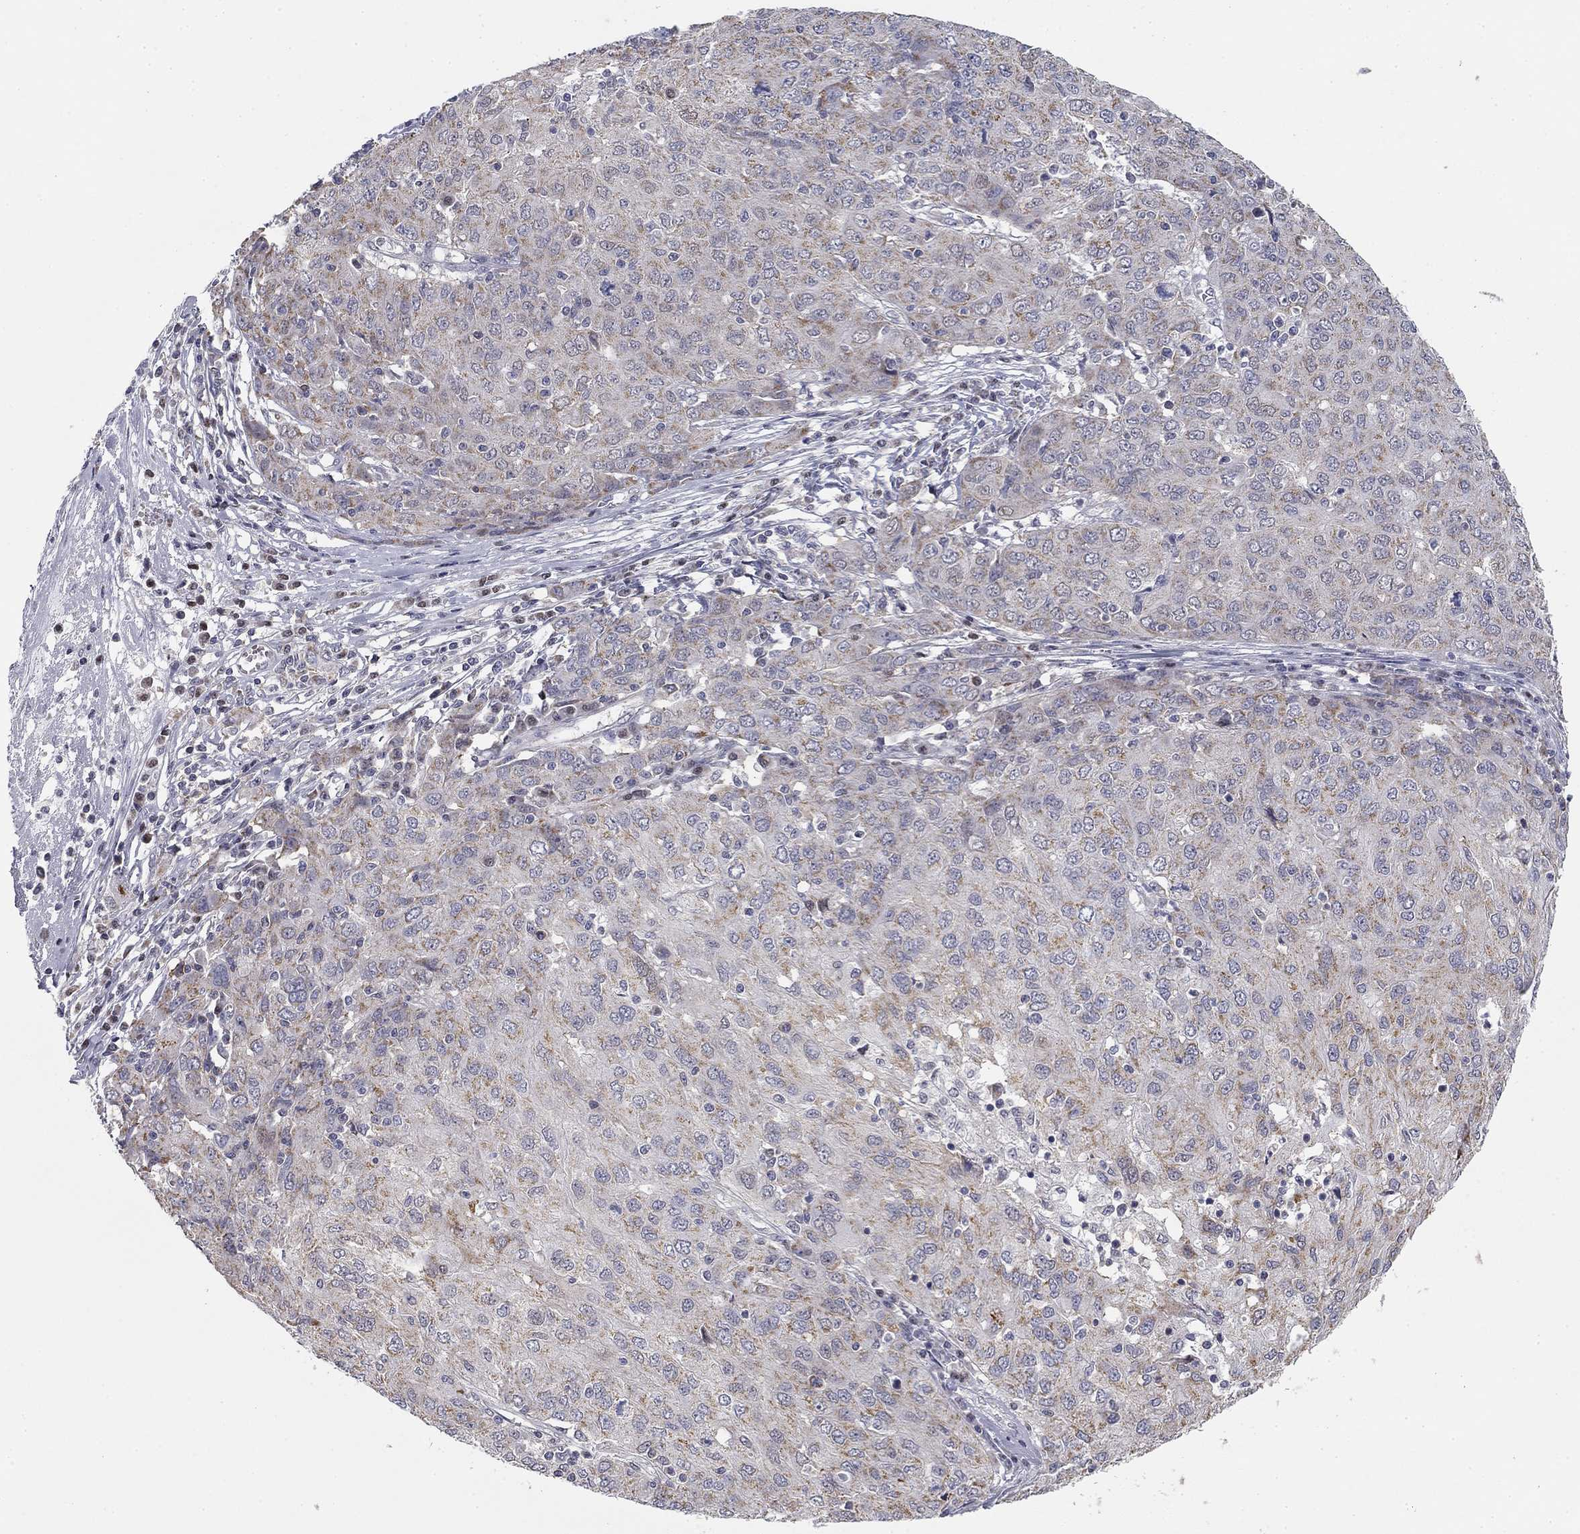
{"staining": {"intensity": "weak", "quantity": "<25%", "location": "cytoplasmic/membranous"}, "tissue": "ovarian cancer", "cell_type": "Tumor cells", "image_type": "cancer", "snomed": [{"axis": "morphology", "description": "Carcinoma, endometroid"}, {"axis": "topography", "description": "Ovary"}], "caption": "Immunohistochemistry image of ovarian cancer (endometroid carcinoma) stained for a protein (brown), which shows no expression in tumor cells. (DAB IHC with hematoxylin counter stain).", "gene": "SLC2A9", "patient": {"sex": "female", "age": 50}}